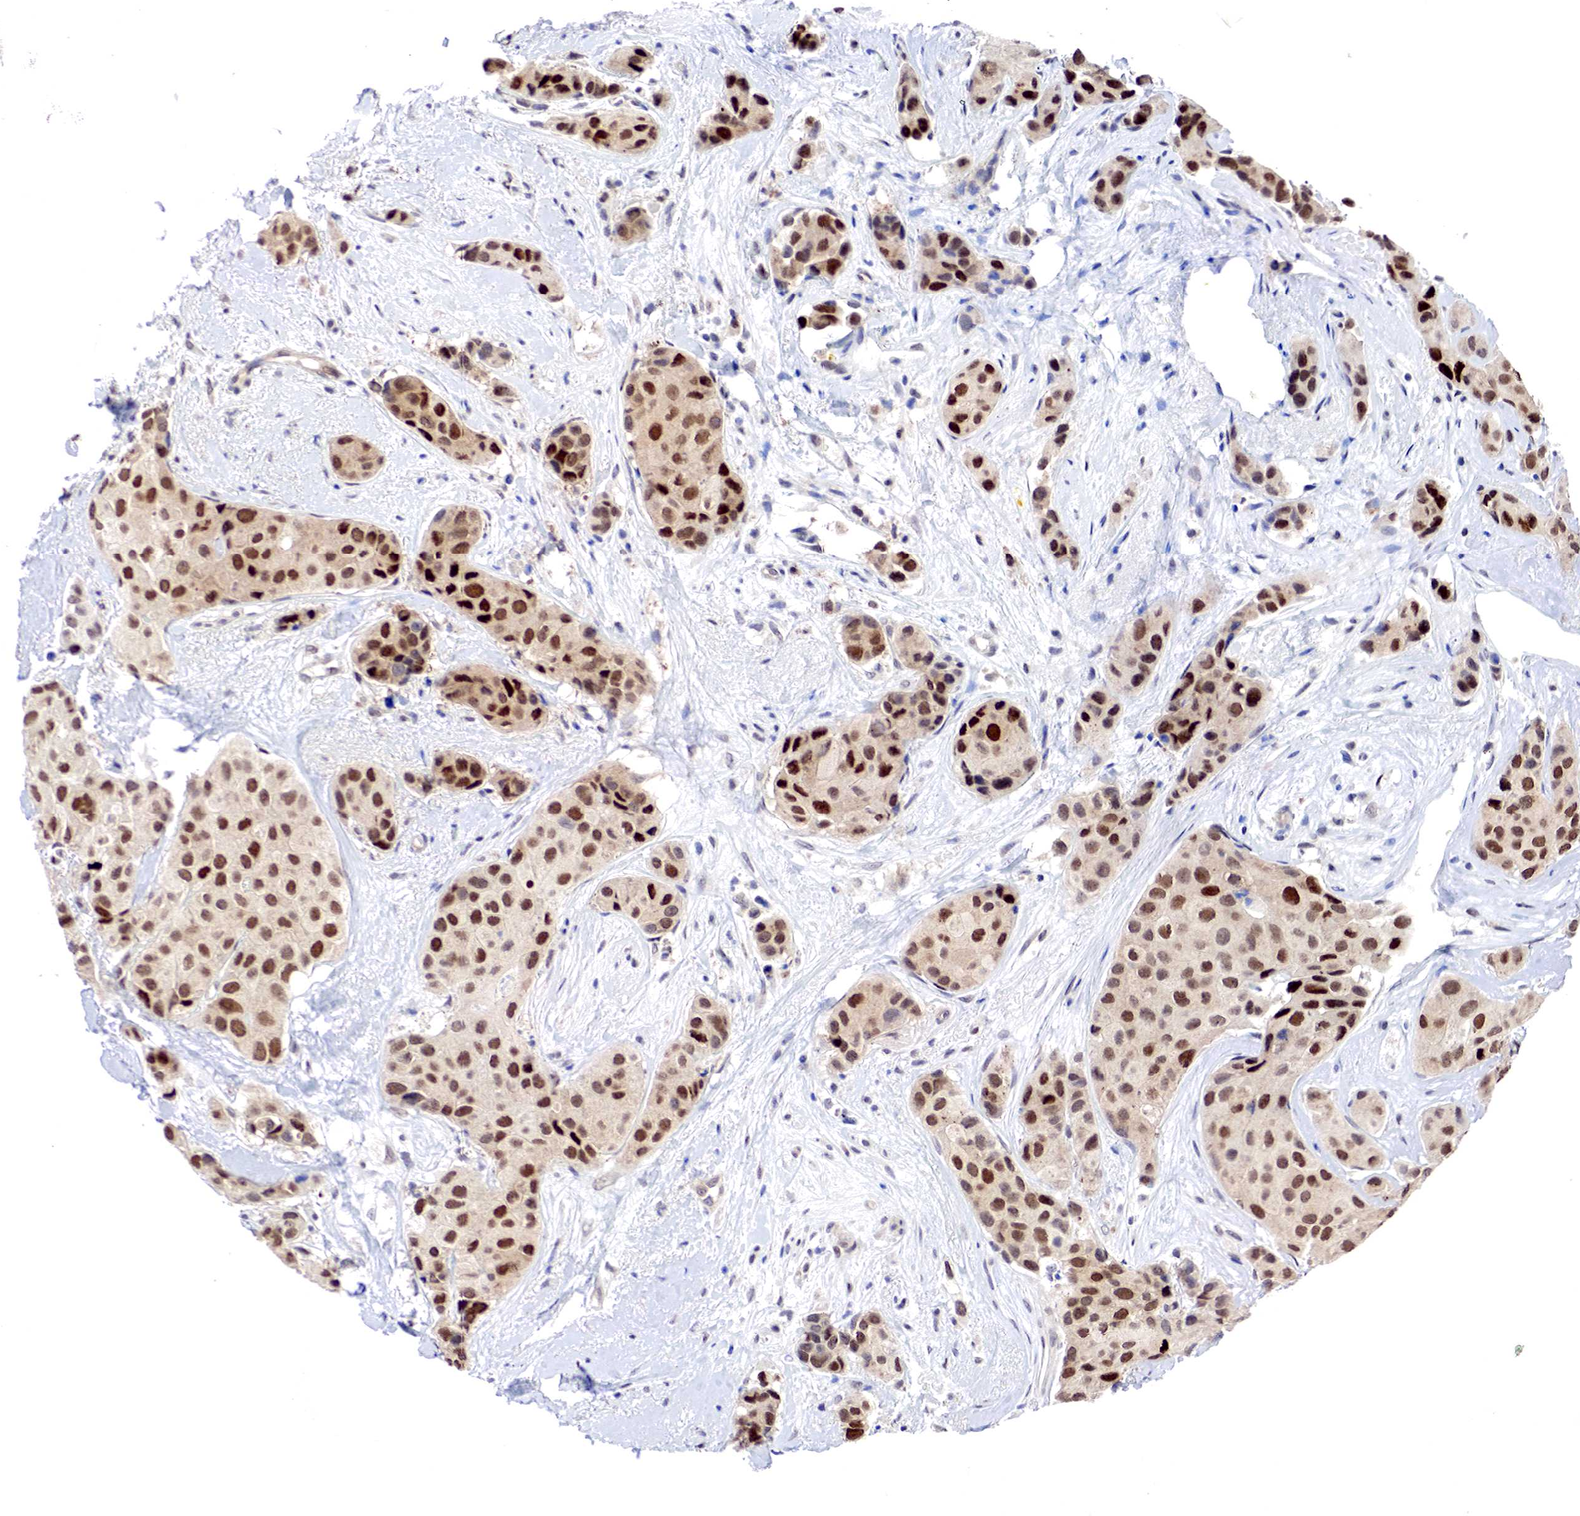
{"staining": {"intensity": "moderate", "quantity": ">75%", "location": "cytoplasmic/membranous,nuclear"}, "tissue": "breast cancer", "cell_type": "Tumor cells", "image_type": "cancer", "snomed": [{"axis": "morphology", "description": "Duct carcinoma"}, {"axis": "topography", "description": "Breast"}], "caption": "Immunohistochemistry (IHC) staining of breast cancer (intraductal carcinoma), which exhibits medium levels of moderate cytoplasmic/membranous and nuclear expression in approximately >75% of tumor cells indicating moderate cytoplasmic/membranous and nuclear protein positivity. The staining was performed using DAB (brown) for protein detection and nuclei were counterstained in hematoxylin (blue).", "gene": "PABIR2", "patient": {"sex": "female", "age": 68}}